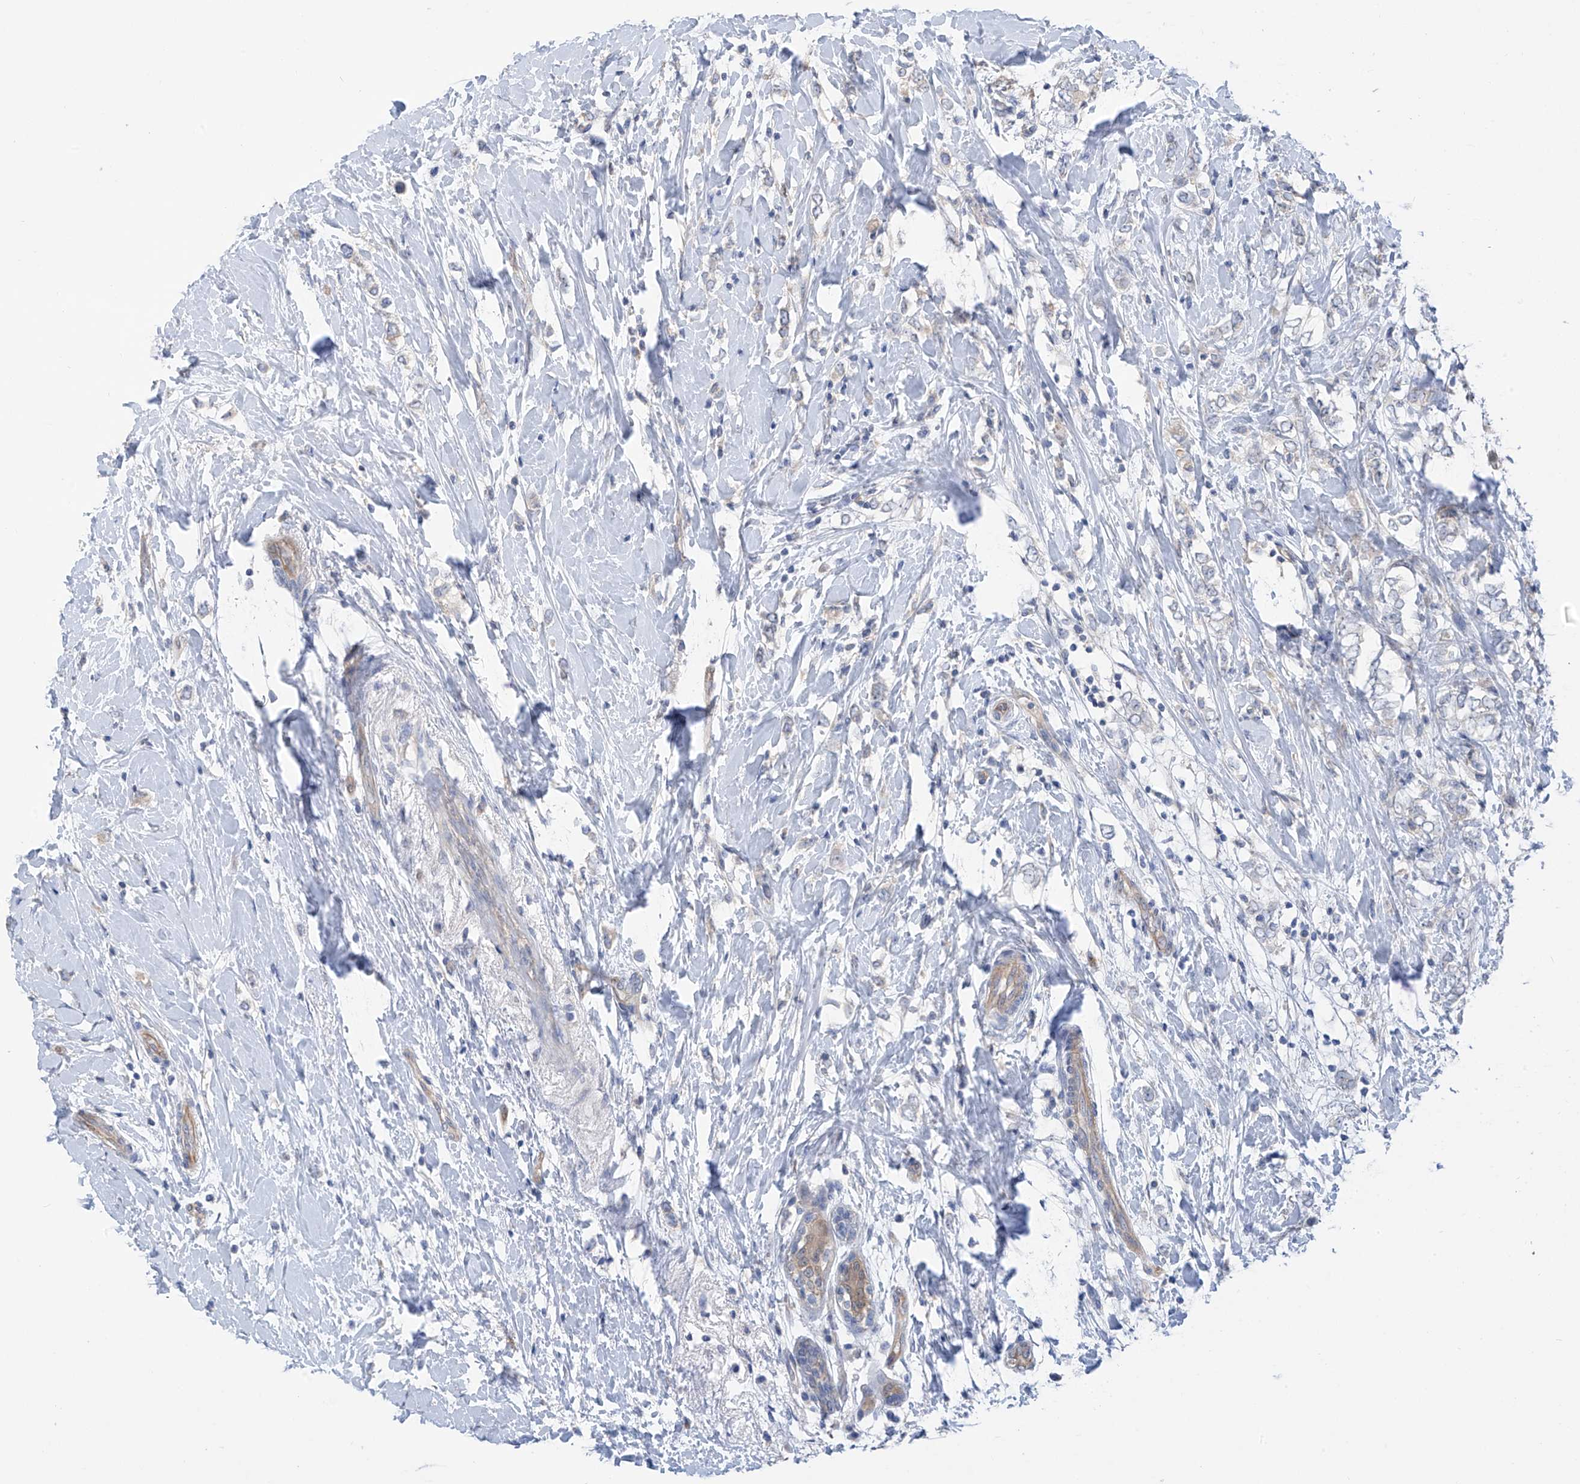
{"staining": {"intensity": "negative", "quantity": "none", "location": "none"}, "tissue": "breast cancer", "cell_type": "Tumor cells", "image_type": "cancer", "snomed": [{"axis": "morphology", "description": "Normal tissue, NOS"}, {"axis": "morphology", "description": "Lobular carcinoma"}, {"axis": "topography", "description": "Breast"}], "caption": "Immunohistochemistry (IHC) micrograph of neoplastic tissue: human breast cancer (lobular carcinoma) stained with DAB exhibits no significant protein positivity in tumor cells.", "gene": "PHACTR4", "patient": {"sex": "female", "age": 47}}